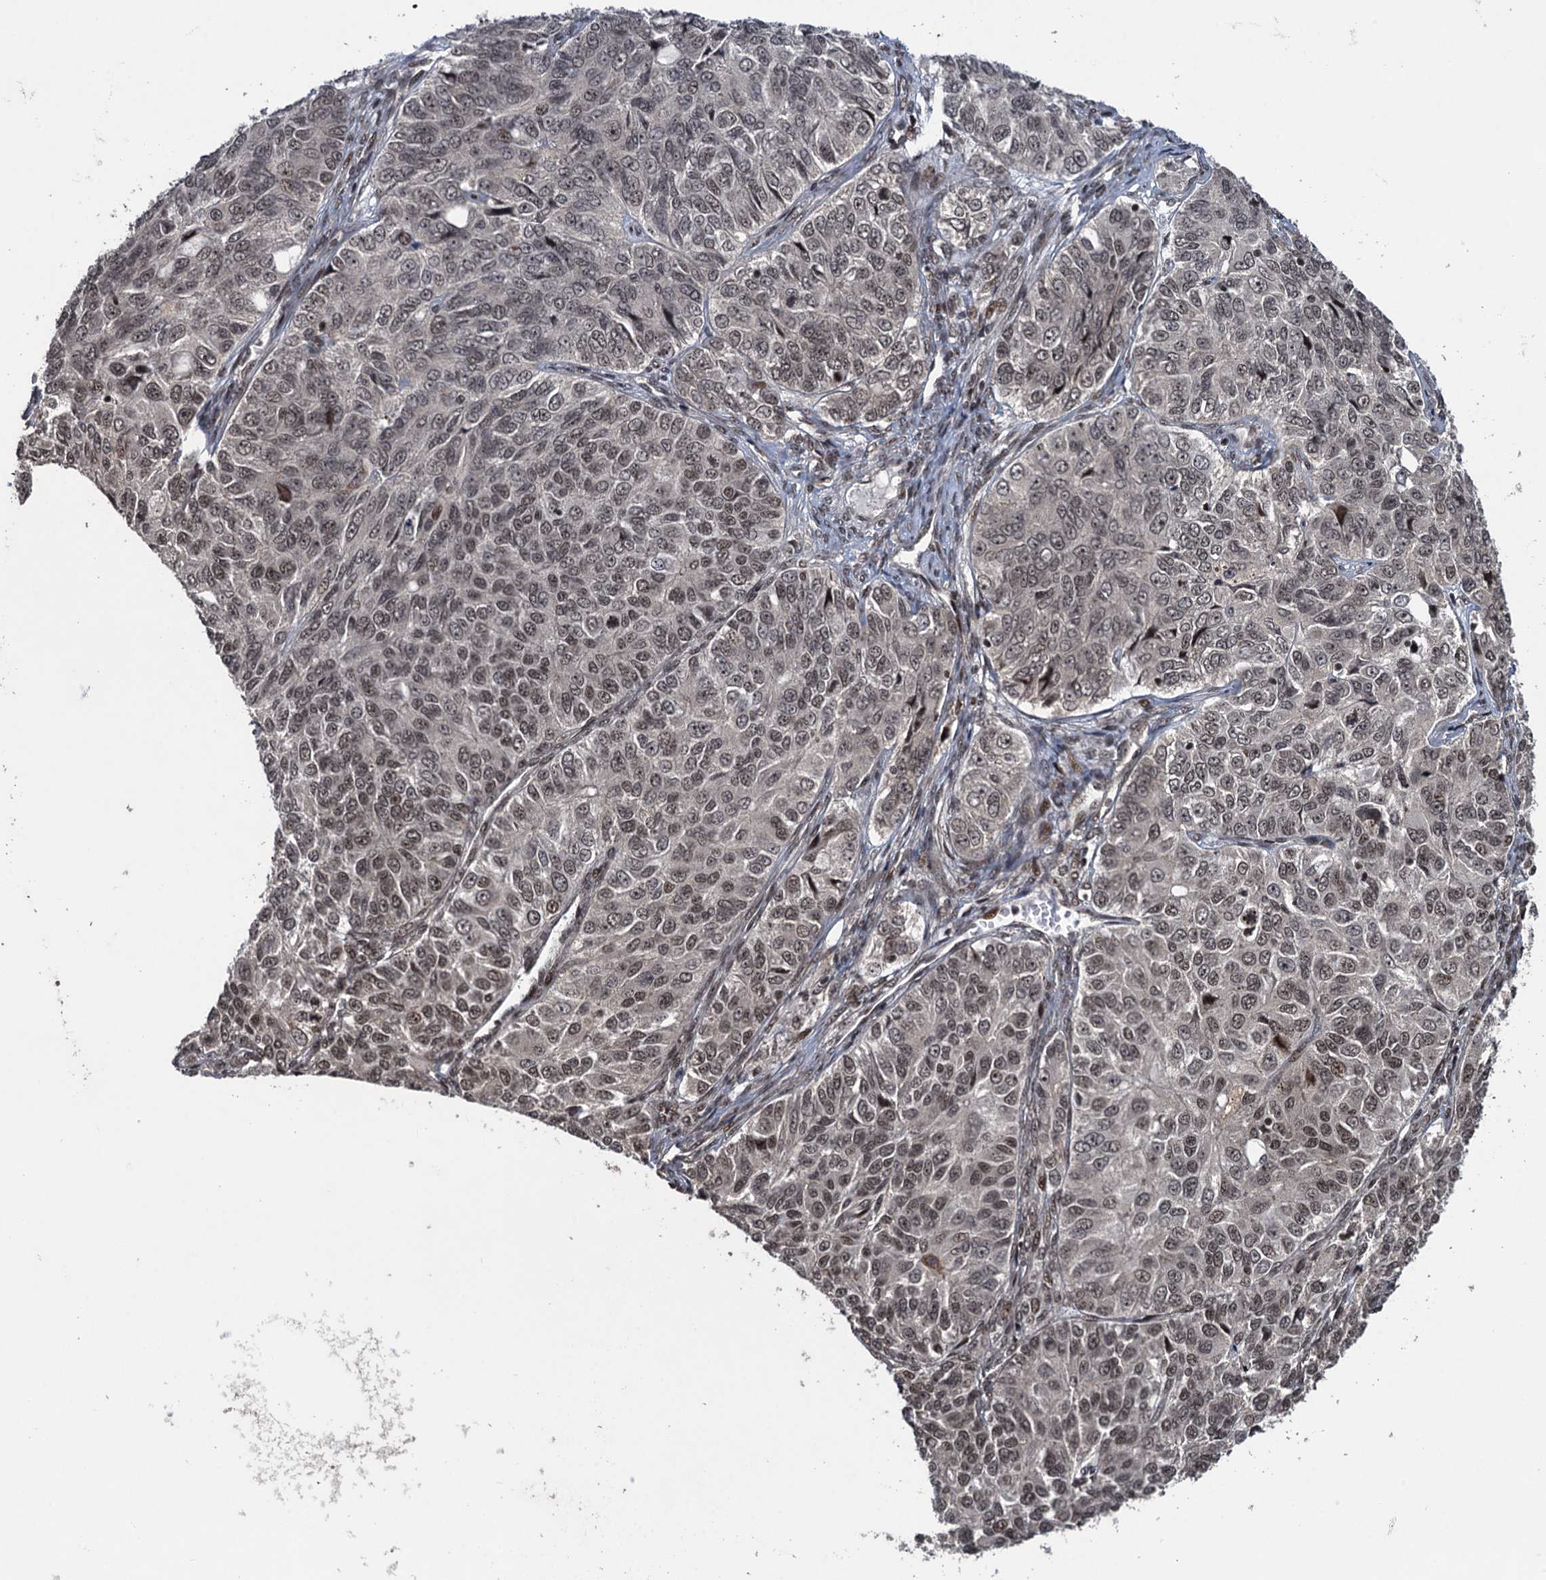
{"staining": {"intensity": "weak", "quantity": ">75%", "location": "nuclear"}, "tissue": "ovarian cancer", "cell_type": "Tumor cells", "image_type": "cancer", "snomed": [{"axis": "morphology", "description": "Carcinoma, endometroid"}, {"axis": "topography", "description": "Ovary"}], "caption": "Ovarian cancer stained with a brown dye shows weak nuclear positive expression in about >75% of tumor cells.", "gene": "ZNF169", "patient": {"sex": "female", "age": 51}}